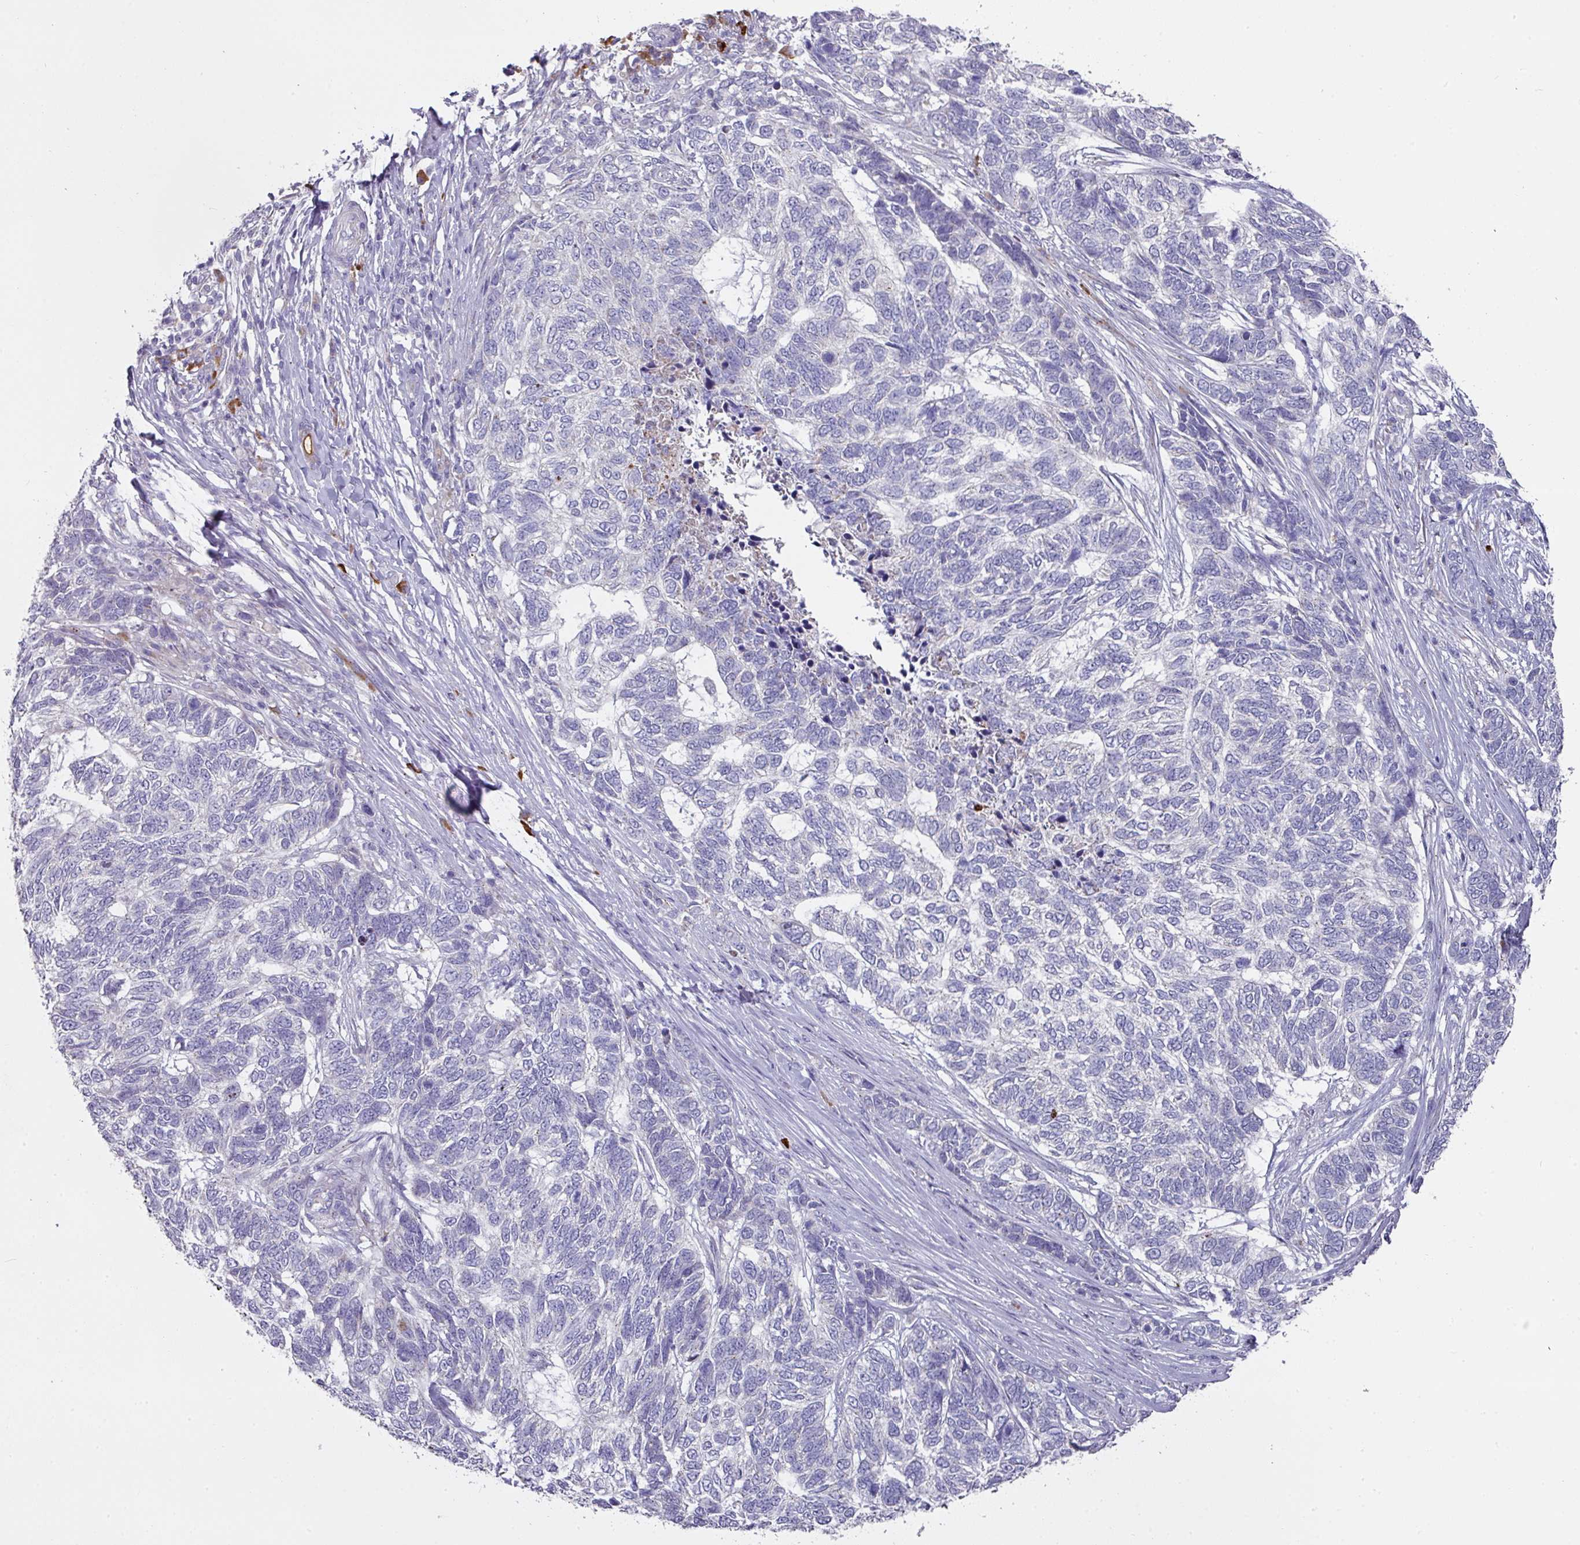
{"staining": {"intensity": "negative", "quantity": "none", "location": "none"}, "tissue": "skin cancer", "cell_type": "Tumor cells", "image_type": "cancer", "snomed": [{"axis": "morphology", "description": "Basal cell carcinoma"}, {"axis": "topography", "description": "Skin"}], "caption": "This micrograph is of skin cancer (basal cell carcinoma) stained with immunohistochemistry (IHC) to label a protein in brown with the nuclei are counter-stained blue. There is no positivity in tumor cells.", "gene": "IL4R", "patient": {"sex": "female", "age": 65}}